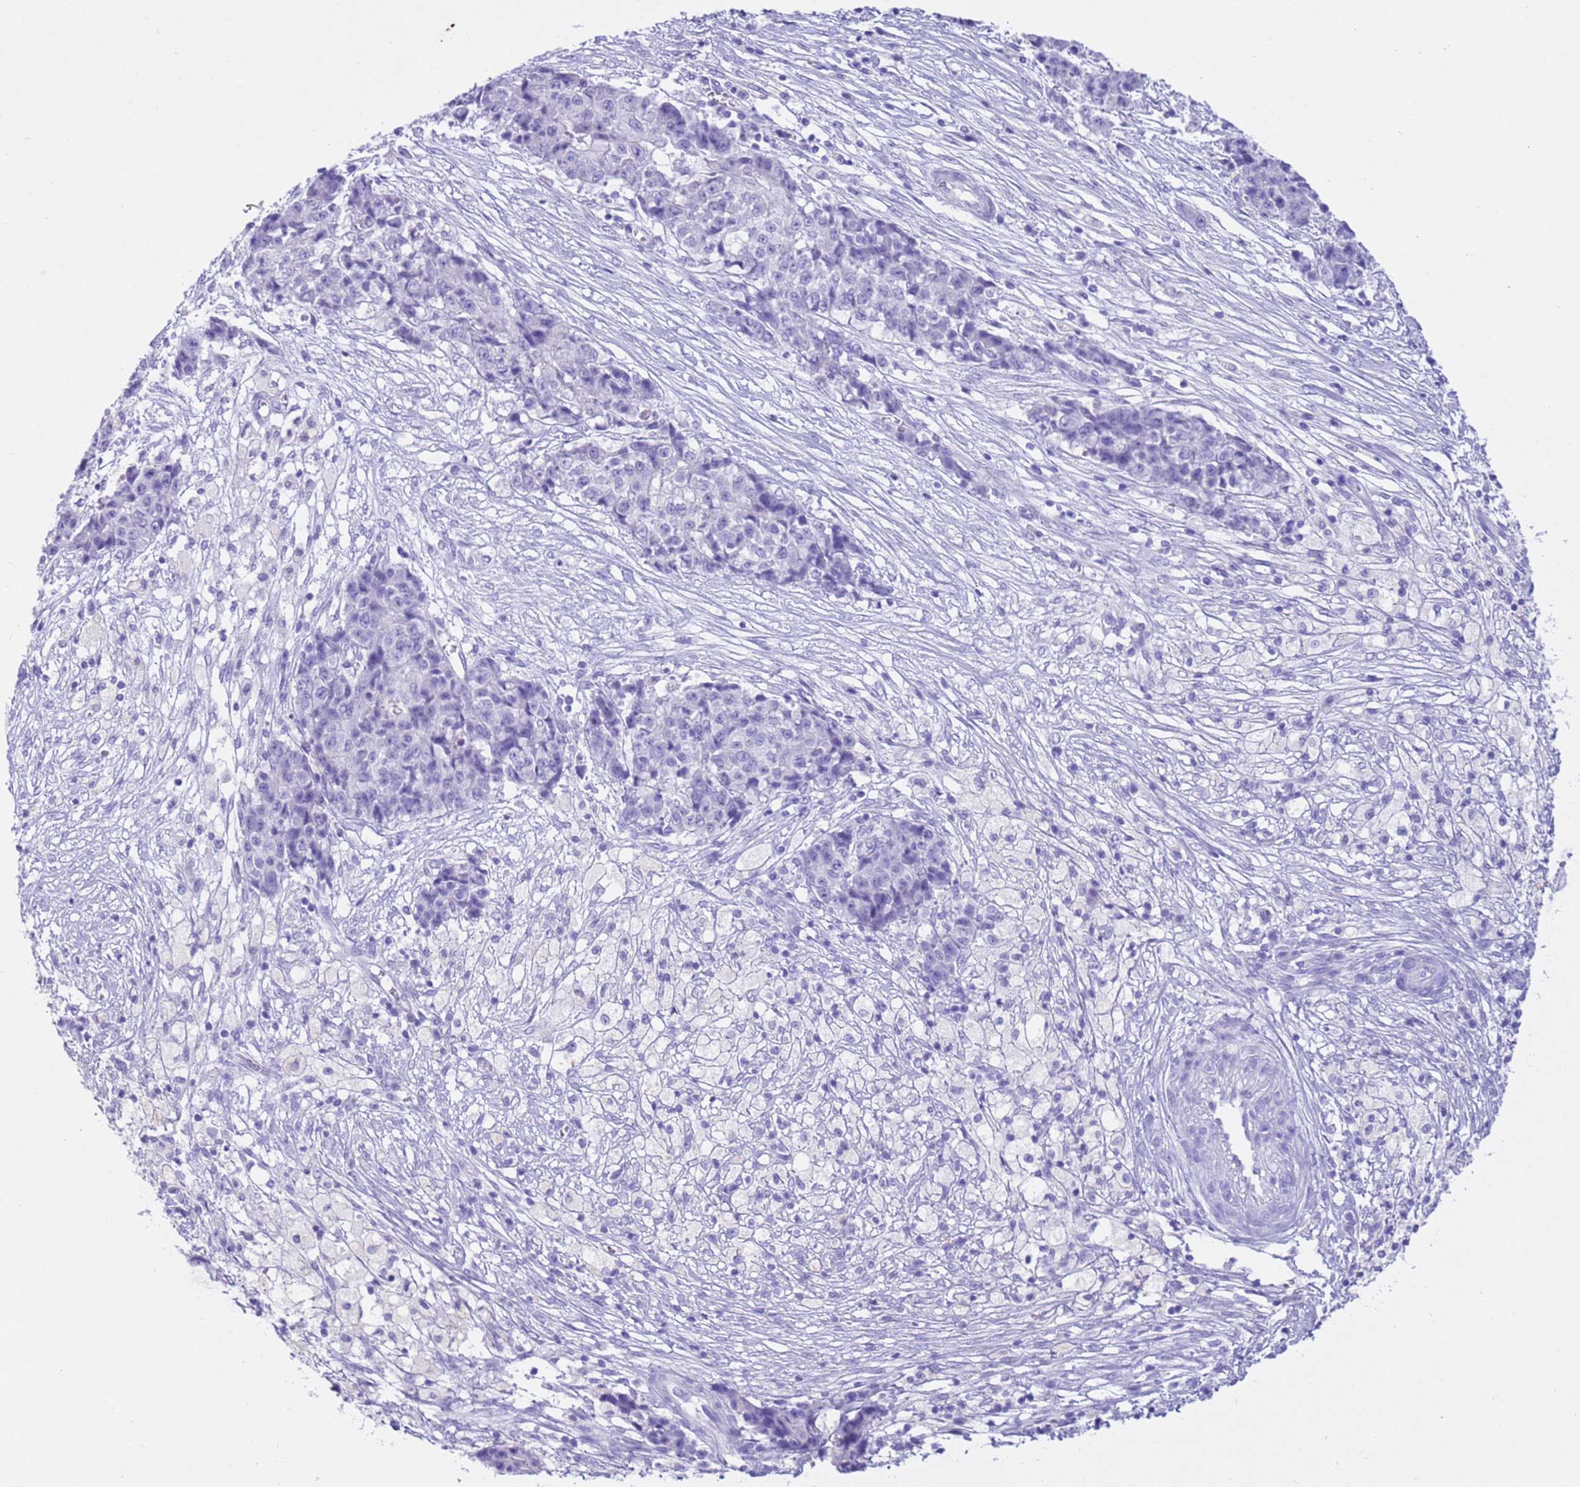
{"staining": {"intensity": "negative", "quantity": "none", "location": "none"}, "tissue": "ovarian cancer", "cell_type": "Tumor cells", "image_type": "cancer", "snomed": [{"axis": "morphology", "description": "Carcinoma, endometroid"}, {"axis": "topography", "description": "Ovary"}], "caption": "There is no significant positivity in tumor cells of ovarian endometroid carcinoma.", "gene": "CPB1", "patient": {"sex": "female", "age": 42}}